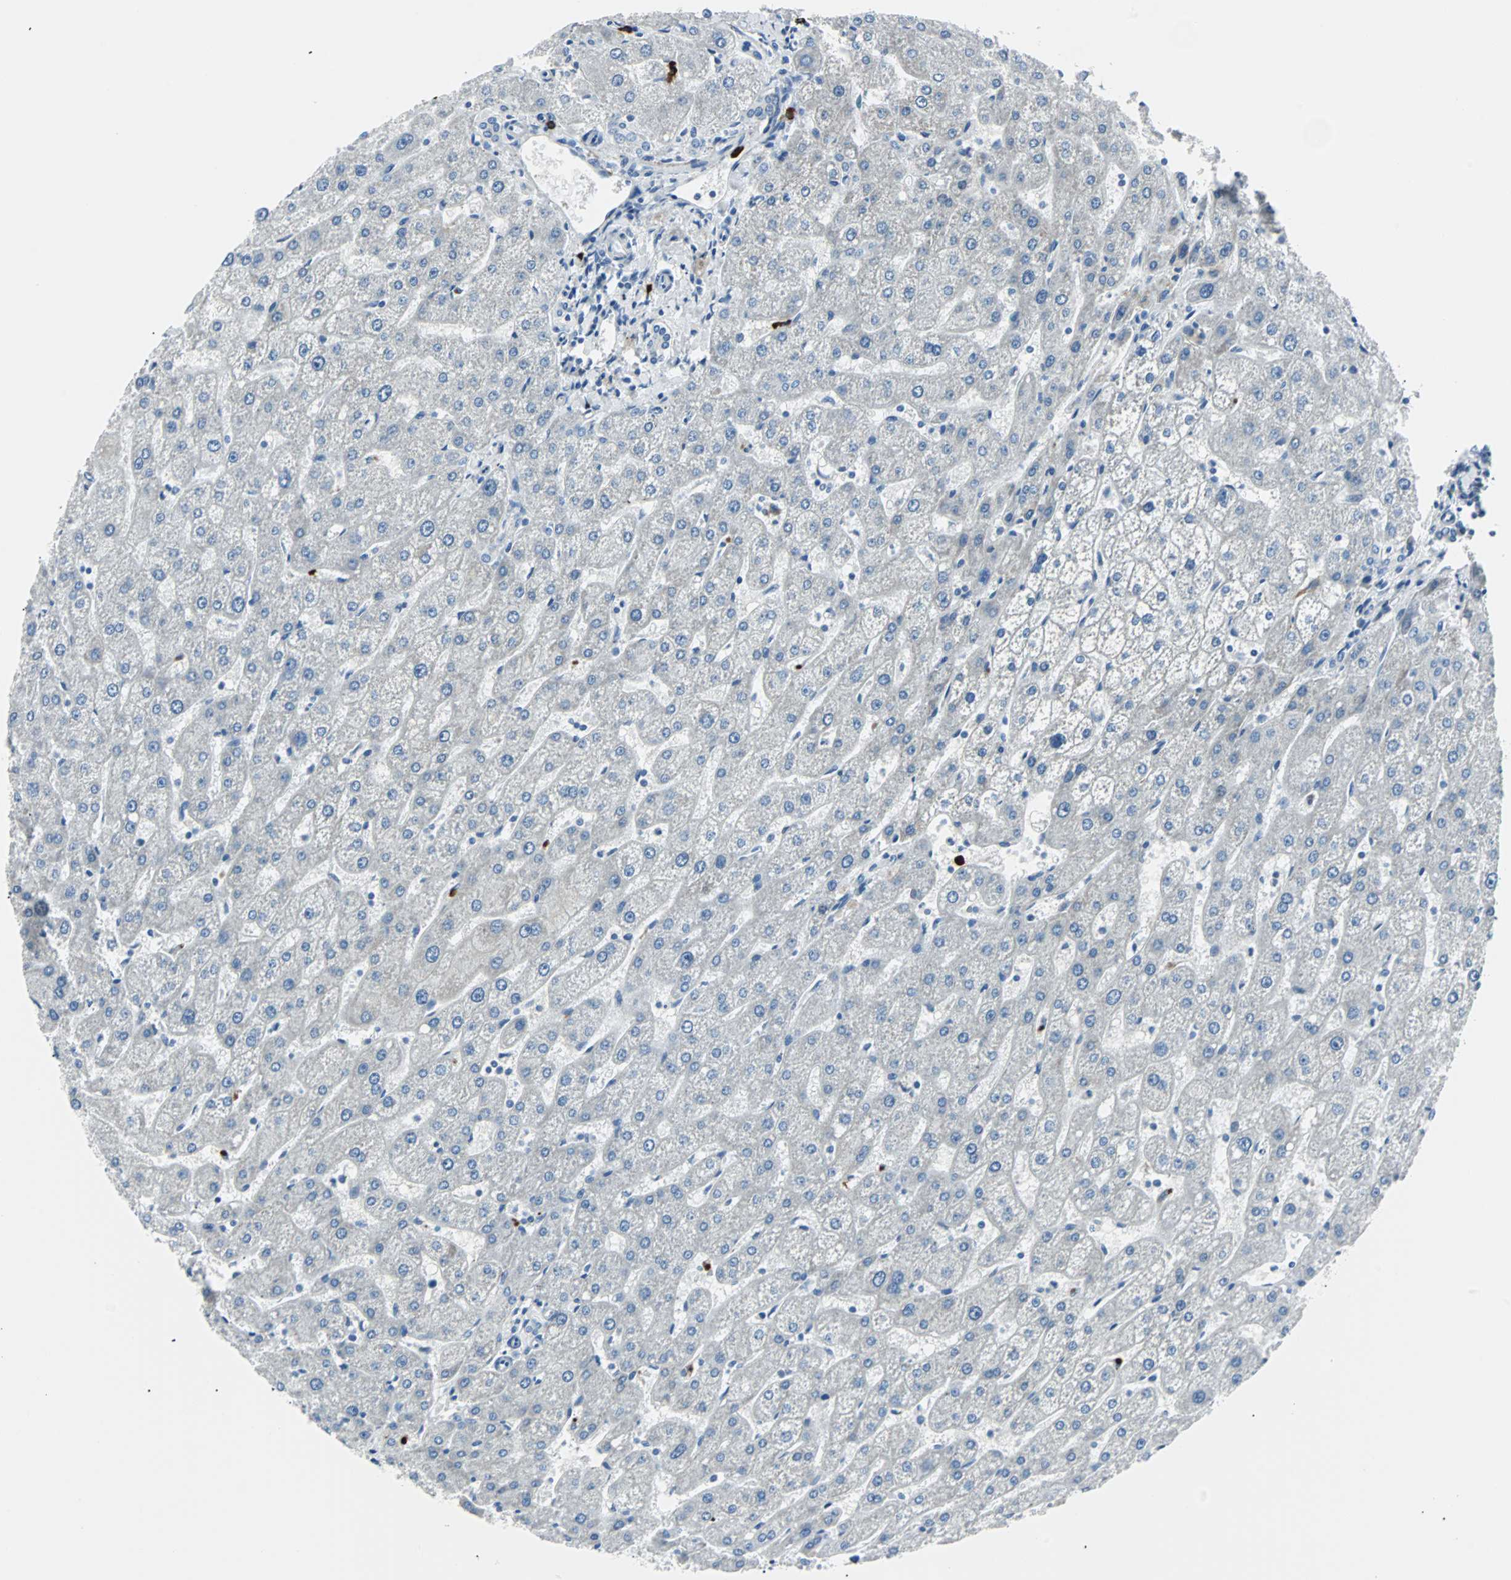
{"staining": {"intensity": "negative", "quantity": "none", "location": "none"}, "tissue": "liver", "cell_type": "Cholangiocytes", "image_type": "normal", "snomed": [{"axis": "morphology", "description": "Normal tissue, NOS"}, {"axis": "topography", "description": "Liver"}], "caption": "A histopathology image of human liver is negative for staining in cholangiocytes. (DAB immunohistochemistry visualized using brightfield microscopy, high magnification).", "gene": "RASA1", "patient": {"sex": "male", "age": 67}}